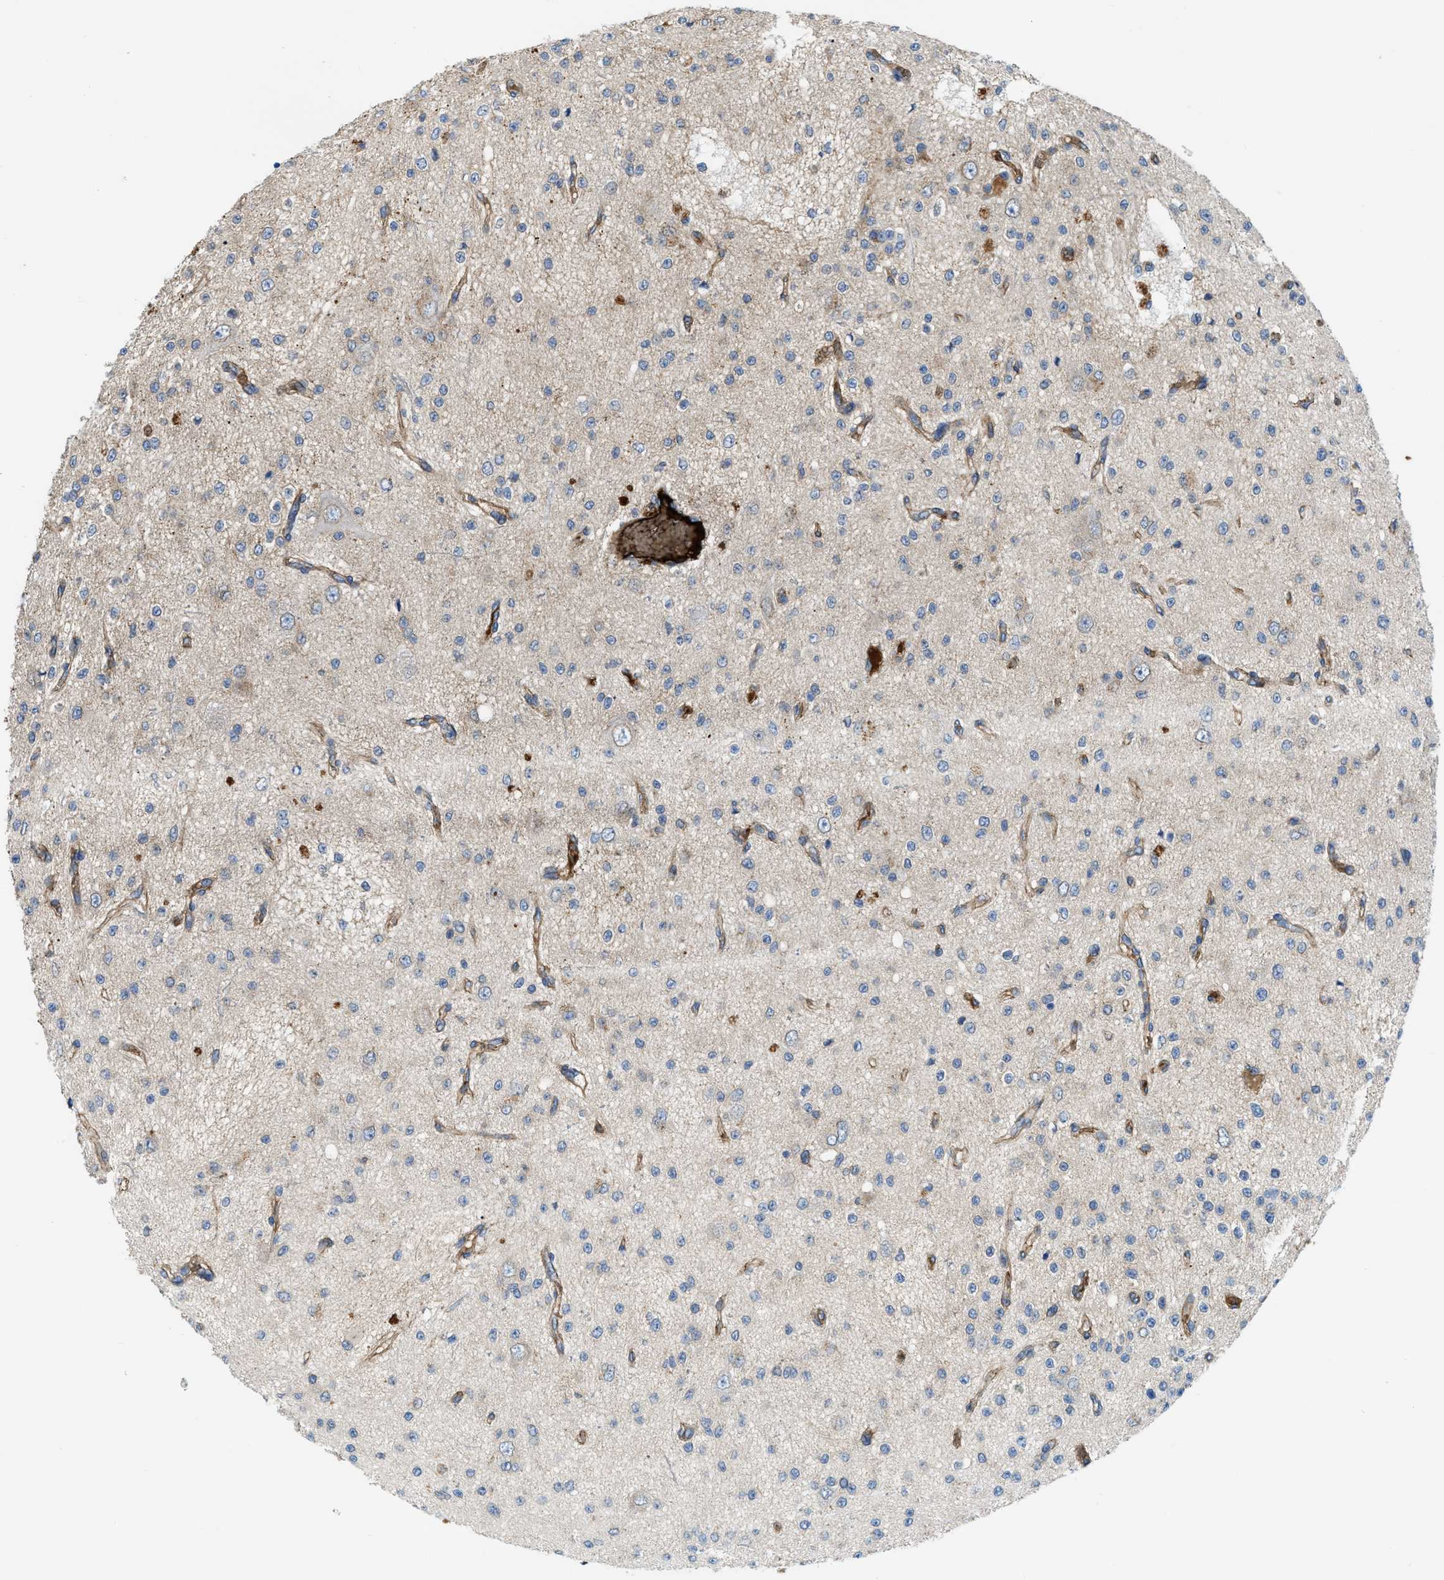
{"staining": {"intensity": "weak", "quantity": "<25%", "location": "cytoplasmic/membranous"}, "tissue": "glioma", "cell_type": "Tumor cells", "image_type": "cancer", "snomed": [{"axis": "morphology", "description": "Glioma, malignant, Low grade"}, {"axis": "topography", "description": "Brain"}], "caption": "Immunohistochemistry of human glioma demonstrates no positivity in tumor cells.", "gene": "ERC1", "patient": {"sex": "male", "age": 38}}